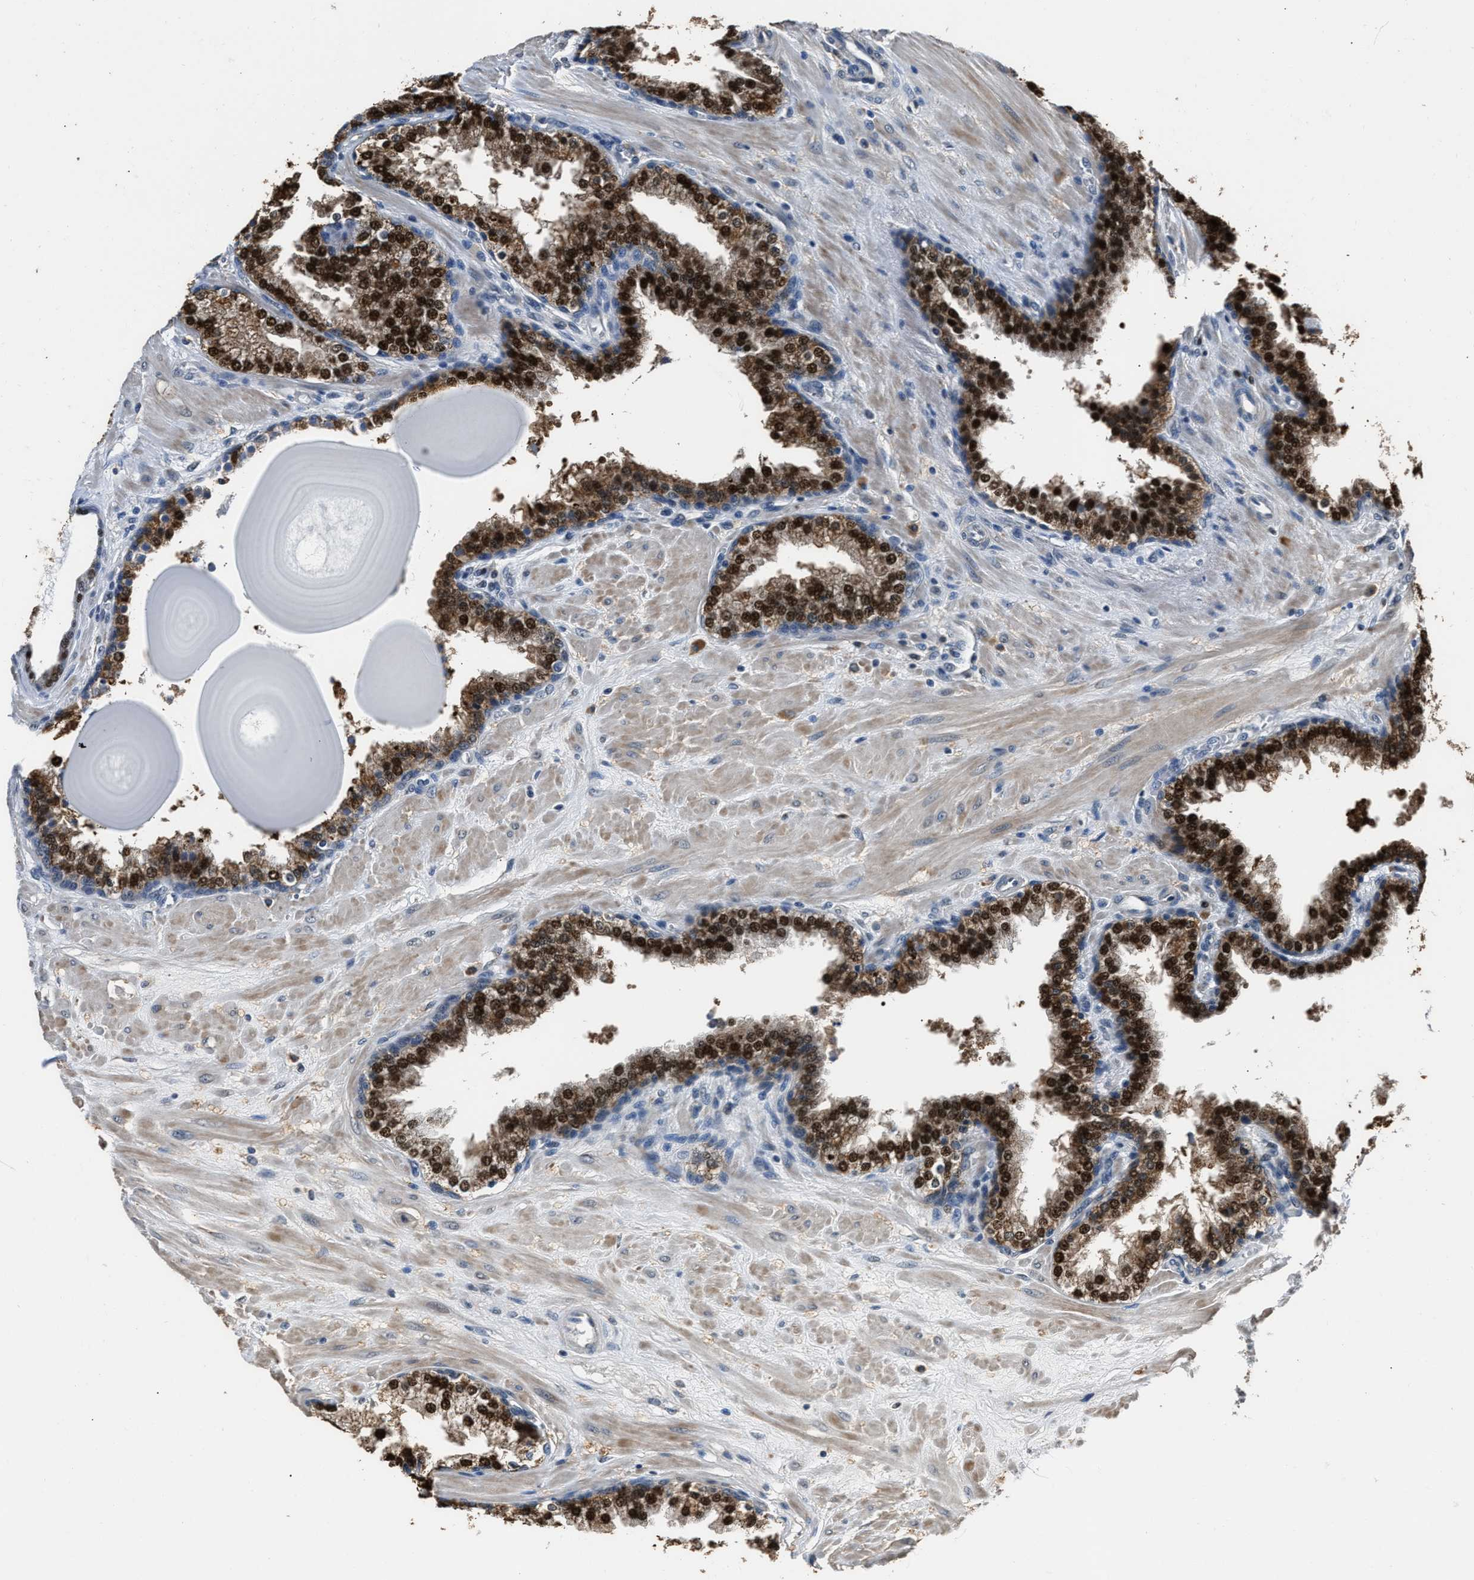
{"staining": {"intensity": "strong", "quantity": "25%-75%", "location": "nuclear"}, "tissue": "prostate", "cell_type": "Glandular cells", "image_type": "normal", "snomed": [{"axis": "morphology", "description": "Normal tissue, NOS"}, {"axis": "topography", "description": "Prostate"}], "caption": "Brown immunohistochemical staining in benign human prostate reveals strong nuclear staining in about 25%-75% of glandular cells. (brown staining indicates protein expression, while blue staining denotes nuclei).", "gene": "NSUN5", "patient": {"sex": "male", "age": 51}}